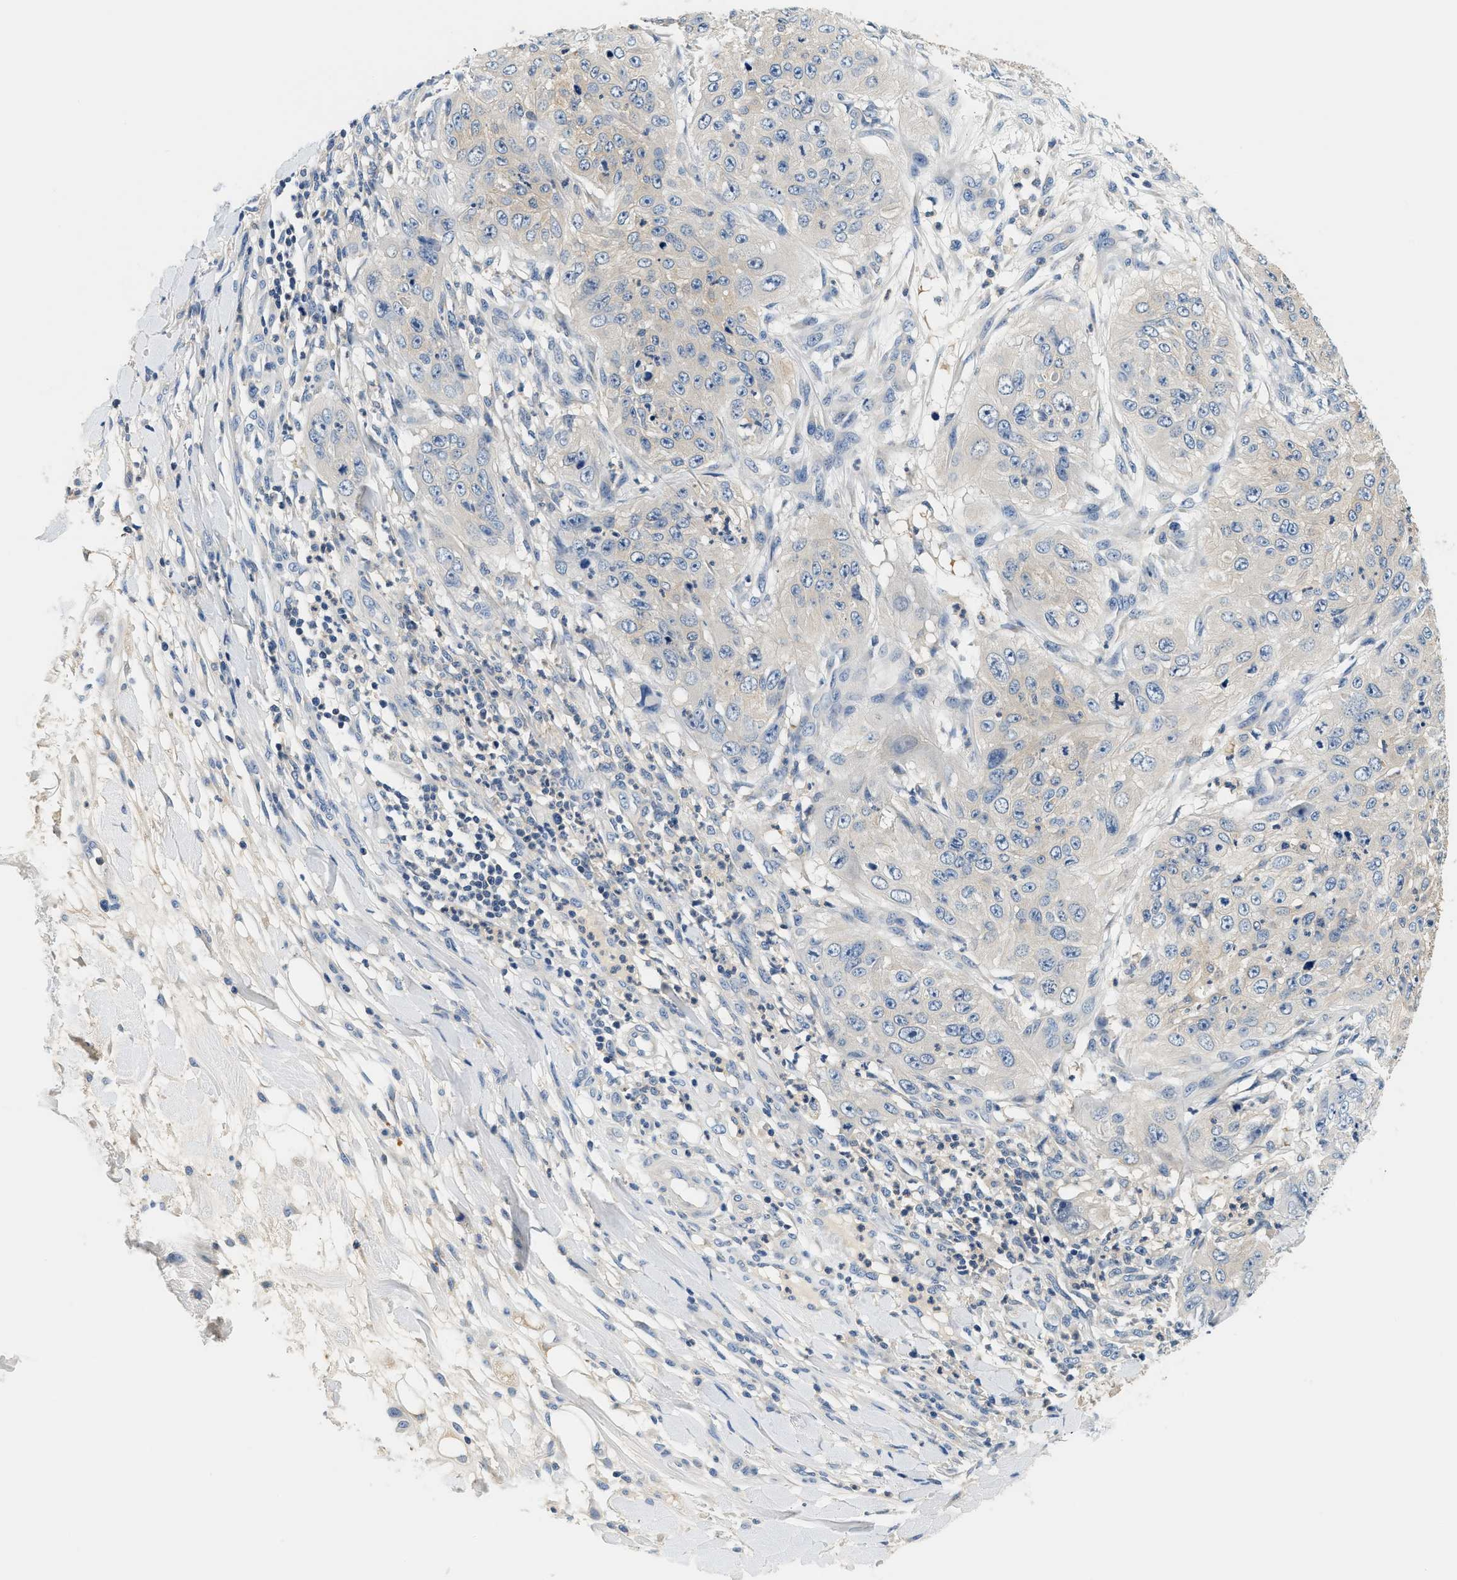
{"staining": {"intensity": "negative", "quantity": "none", "location": "none"}, "tissue": "skin cancer", "cell_type": "Tumor cells", "image_type": "cancer", "snomed": [{"axis": "morphology", "description": "Squamous cell carcinoma, NOS"}, {"axis": "topography", "description": "Skin"}], "caption": "Tumor cells are negative for brown protein staining in skin cancer.", "gene": "SLC35E1", "patient": {"sex": "female", "age": 80}}